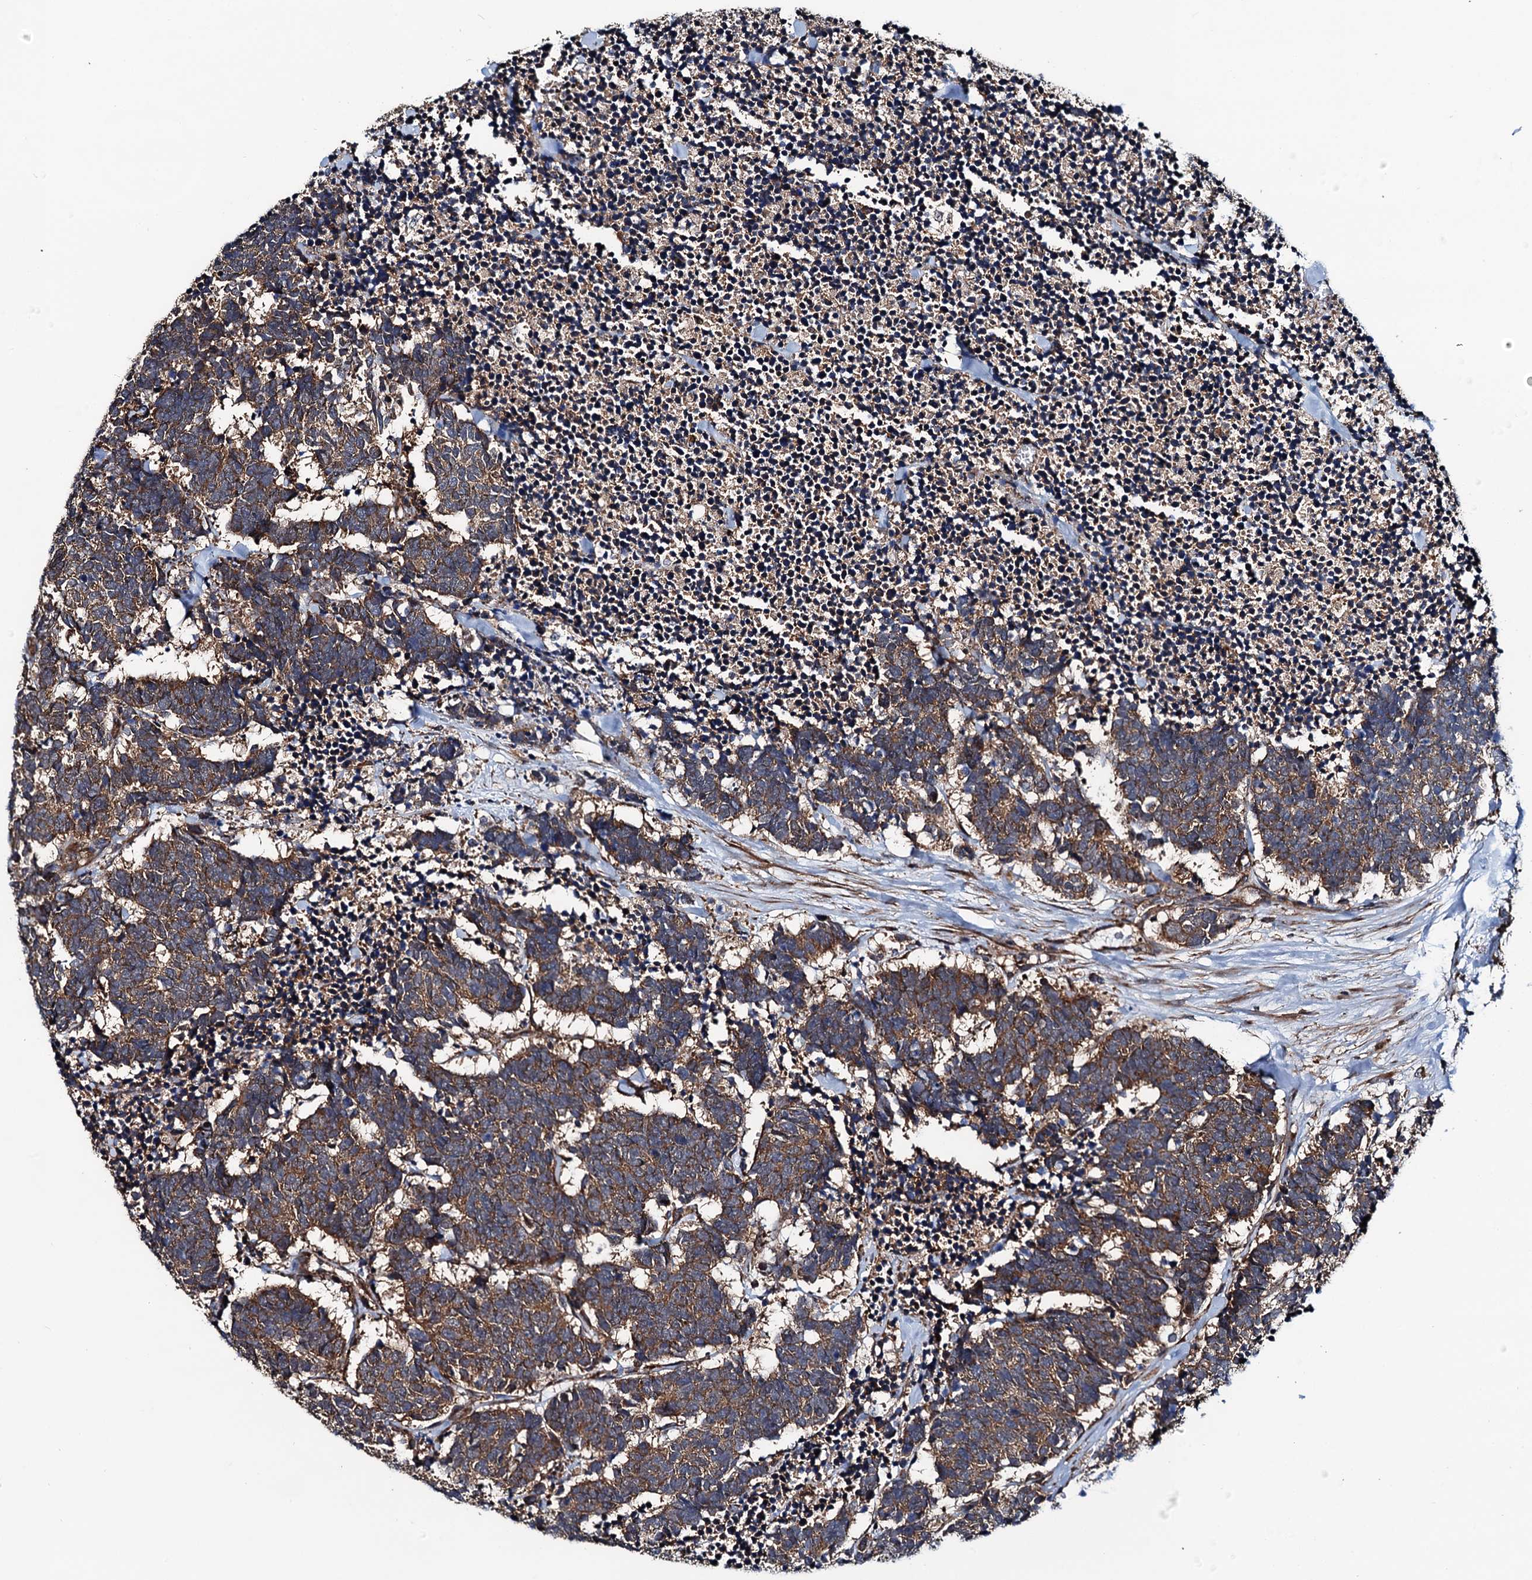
{"staining": {"intensity": "moderate", "quantity": ">75%", "location": "cytoplasmic/membranous"}, "tissue": "carcinoid", "cell_type": "Tumor cells", "image_type": "cancer", "snomed": [{"axis": "morphology", "description": "Carcinoma, NOS"}, {"axis": "morphology", "description": "Carcinoid, malignant, NOS"}, {"axis": "topography", "description": "Urinary bladder"}], "caption": "Approximately >75% of tumor cells in carcinoid display moderate cytoplasmic/membranous protein positivity as visualized by brown immunohistochemical staining.", "gene": "NEK1", "patient": {"sex": "male", "age": 57}}